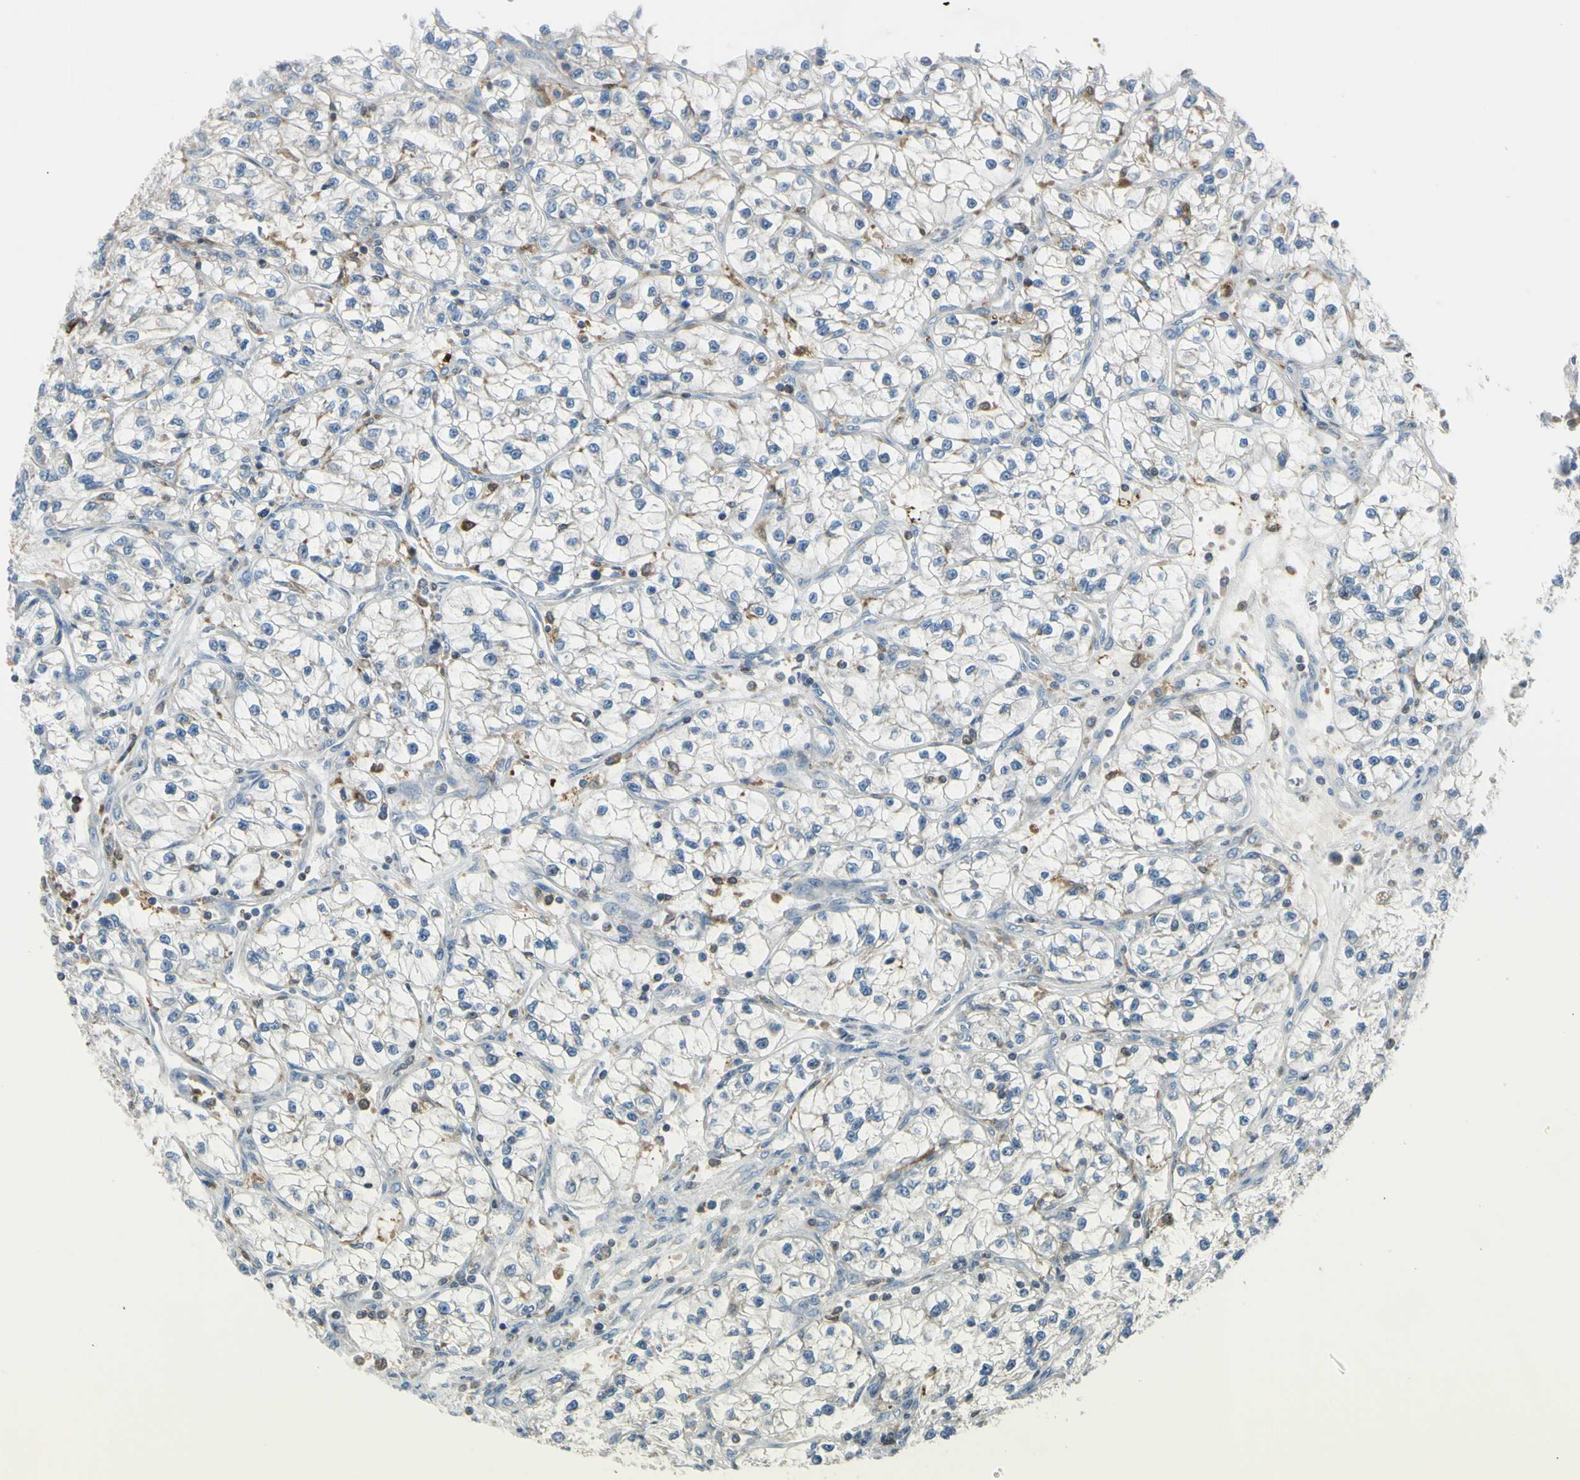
{"staining": {"intensity": "weak", "quantity": ">75%", "location": "cytoplasmic/membranous"}, "tissue": "renal cancer", "cell_type": "Tumor cells", "image_type": "cancer", "snomed": [{"axis": "morphology", "description": "Adenocarcinoma, NOS"}, {"axis": "topography", "description": "Kidney"}], "caption": "Protein analysis of renal cancer tissue reveals weak cytoplasmic/membranous staining in approximately >75% of tumor cells. (Brightfield microscopy of DAB IHC at high magnification).", "gene": "CYRIB", "patient": {"sex": "female", "age": 57}}